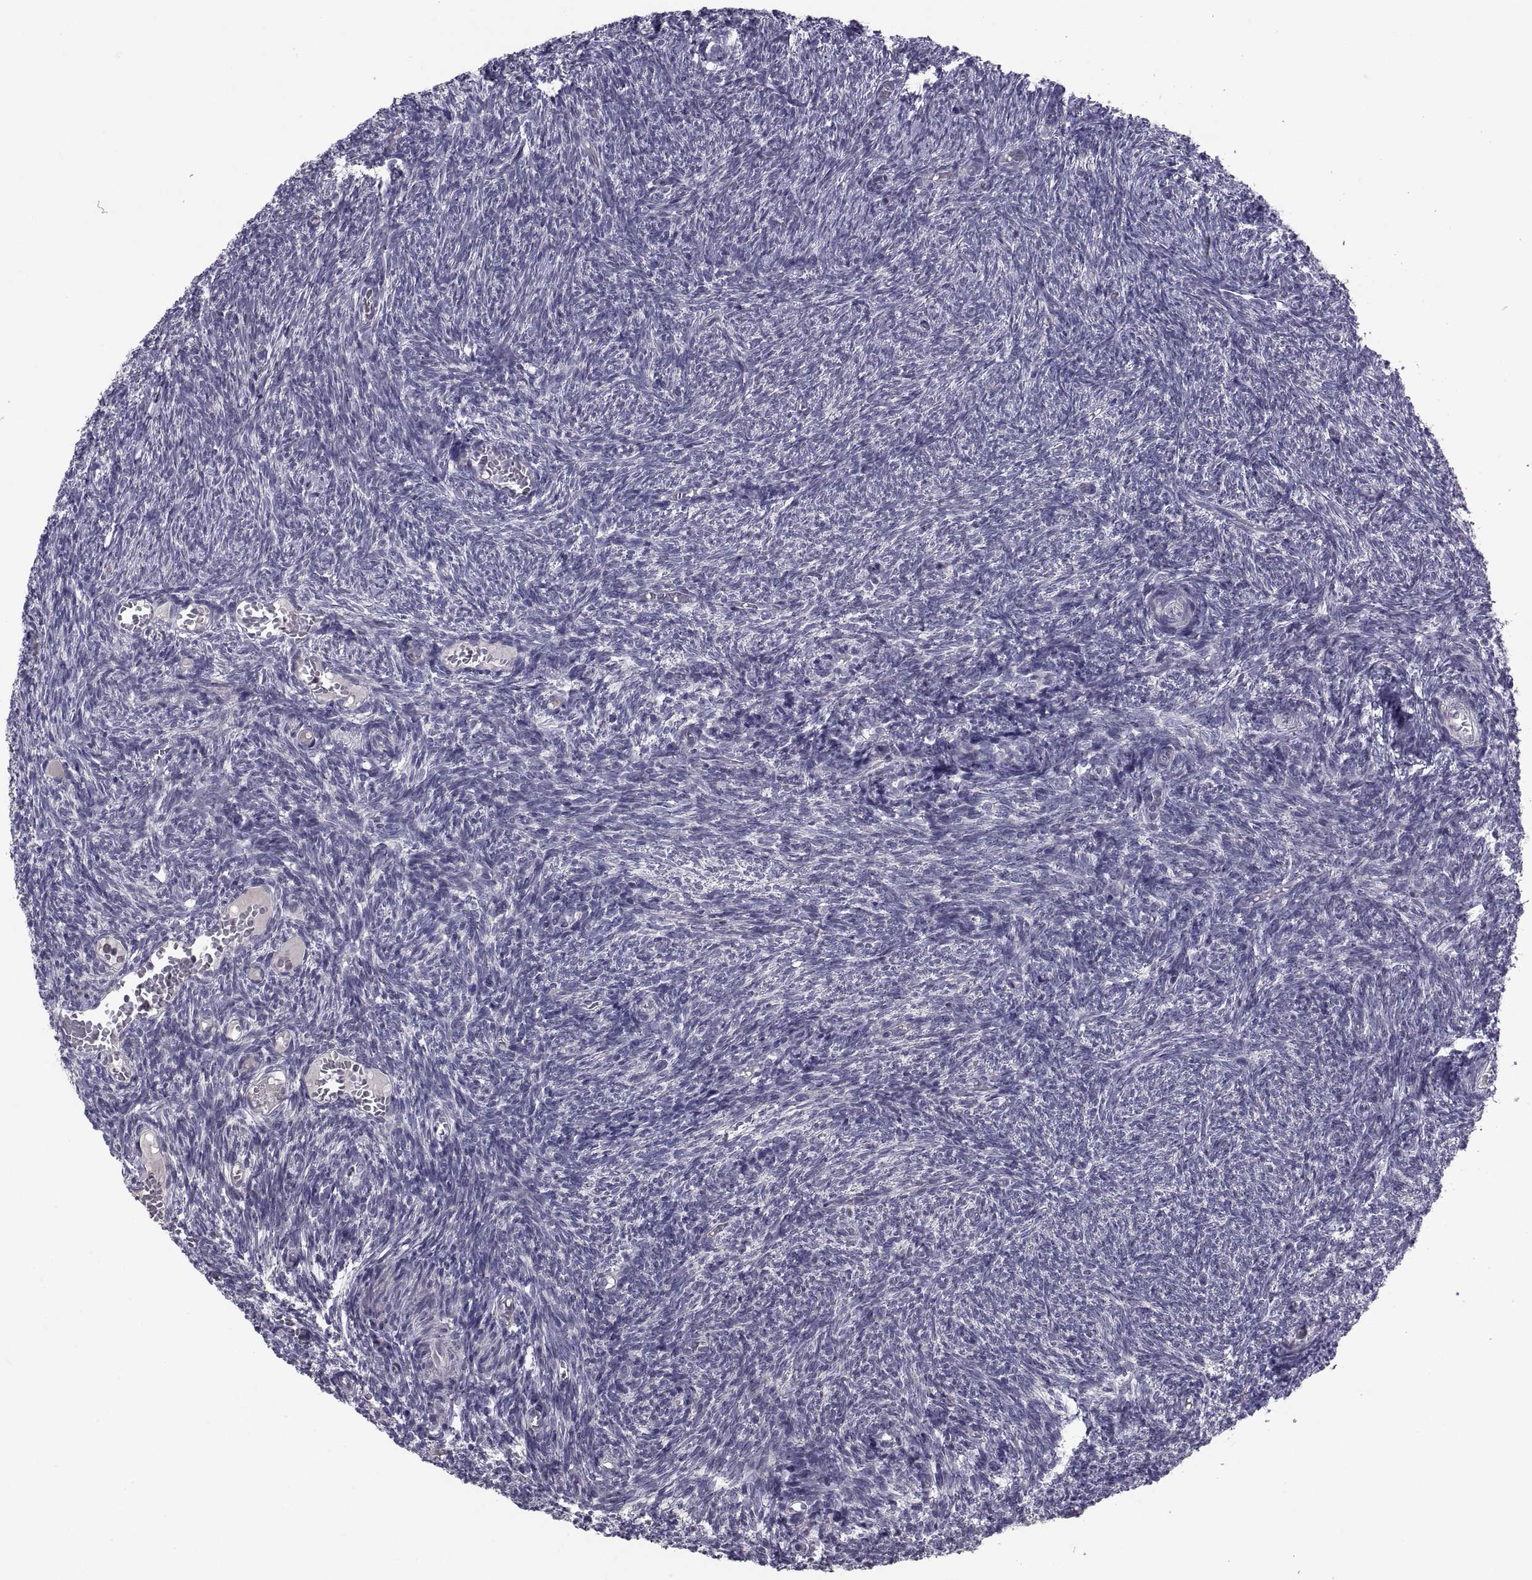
{"staining": {"intensity": "negative", "quantity": "none", "location": "none"}, "tissue": "ovary", "cell_type": "Ovarian stroma cells", "image_type": "normal", "snomed": [{"axis": "morphology", "description": "Normal tissue, NOS"}, {"axis": "topography", "description": "Ovary"}], "caption": "The photomicrograph shows no staining of ovarian stroma cells in unremarkable ovary.", "gene": "NPTX2", "patient": {"sex": "female", "age": 39}}